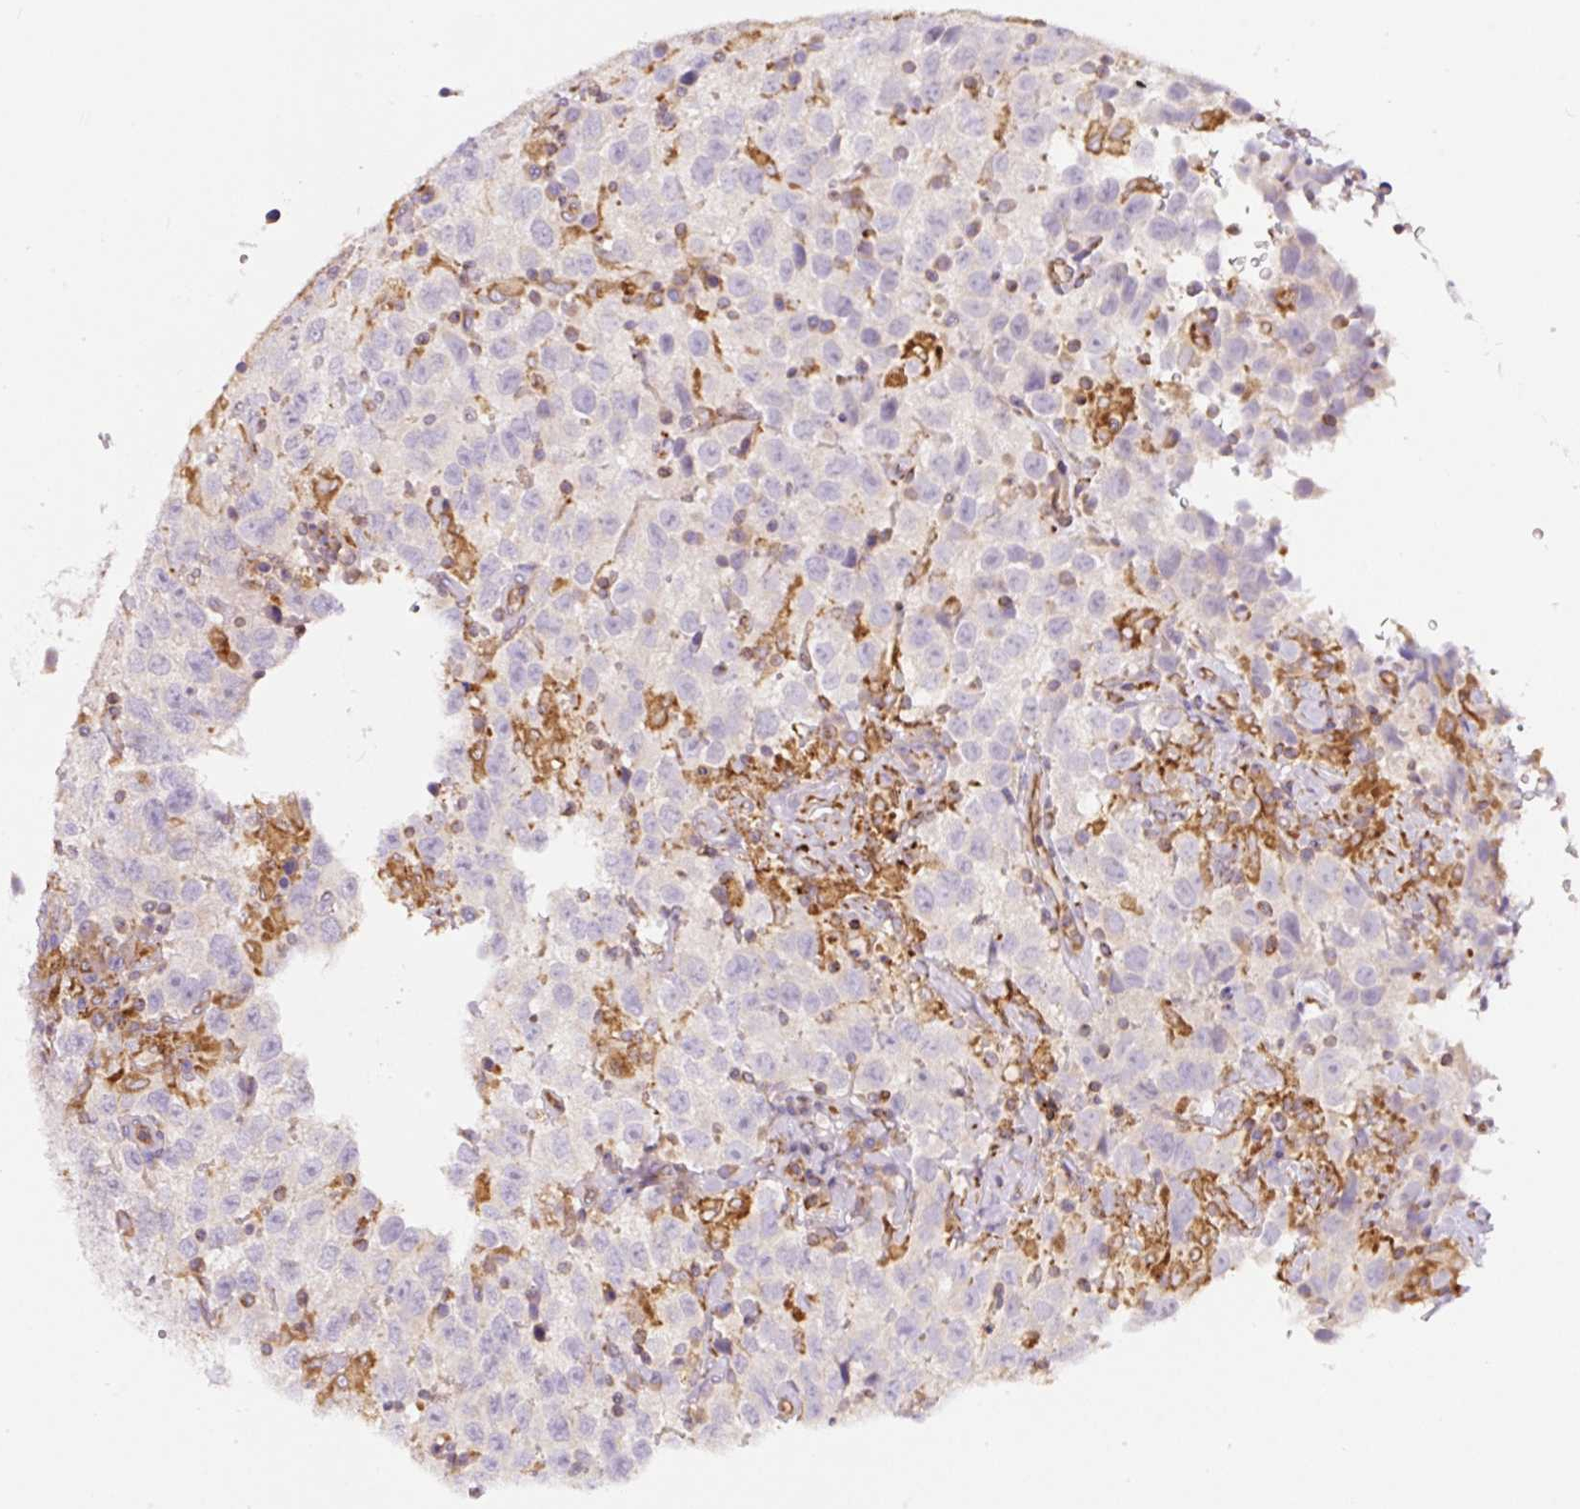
{"staining": {"intensity": "negative", "quantity": "none", "location": "none"}, "tissue": "testis cancer", "cell_type": "Tumor cells", "image_type": "cancer", "snomed": [{"axis": "morphology", "description": "Seminoma, NOS"}, {"axis": "topography", "description": "Testis"}], "caption": "Human testis cancer (seminoma) stained for a protein using immunohistochemistry (IHC) shows no staining in tumor cells.", "gene": "ERAP2", "patient": {"sex": "male", "age": 41}}